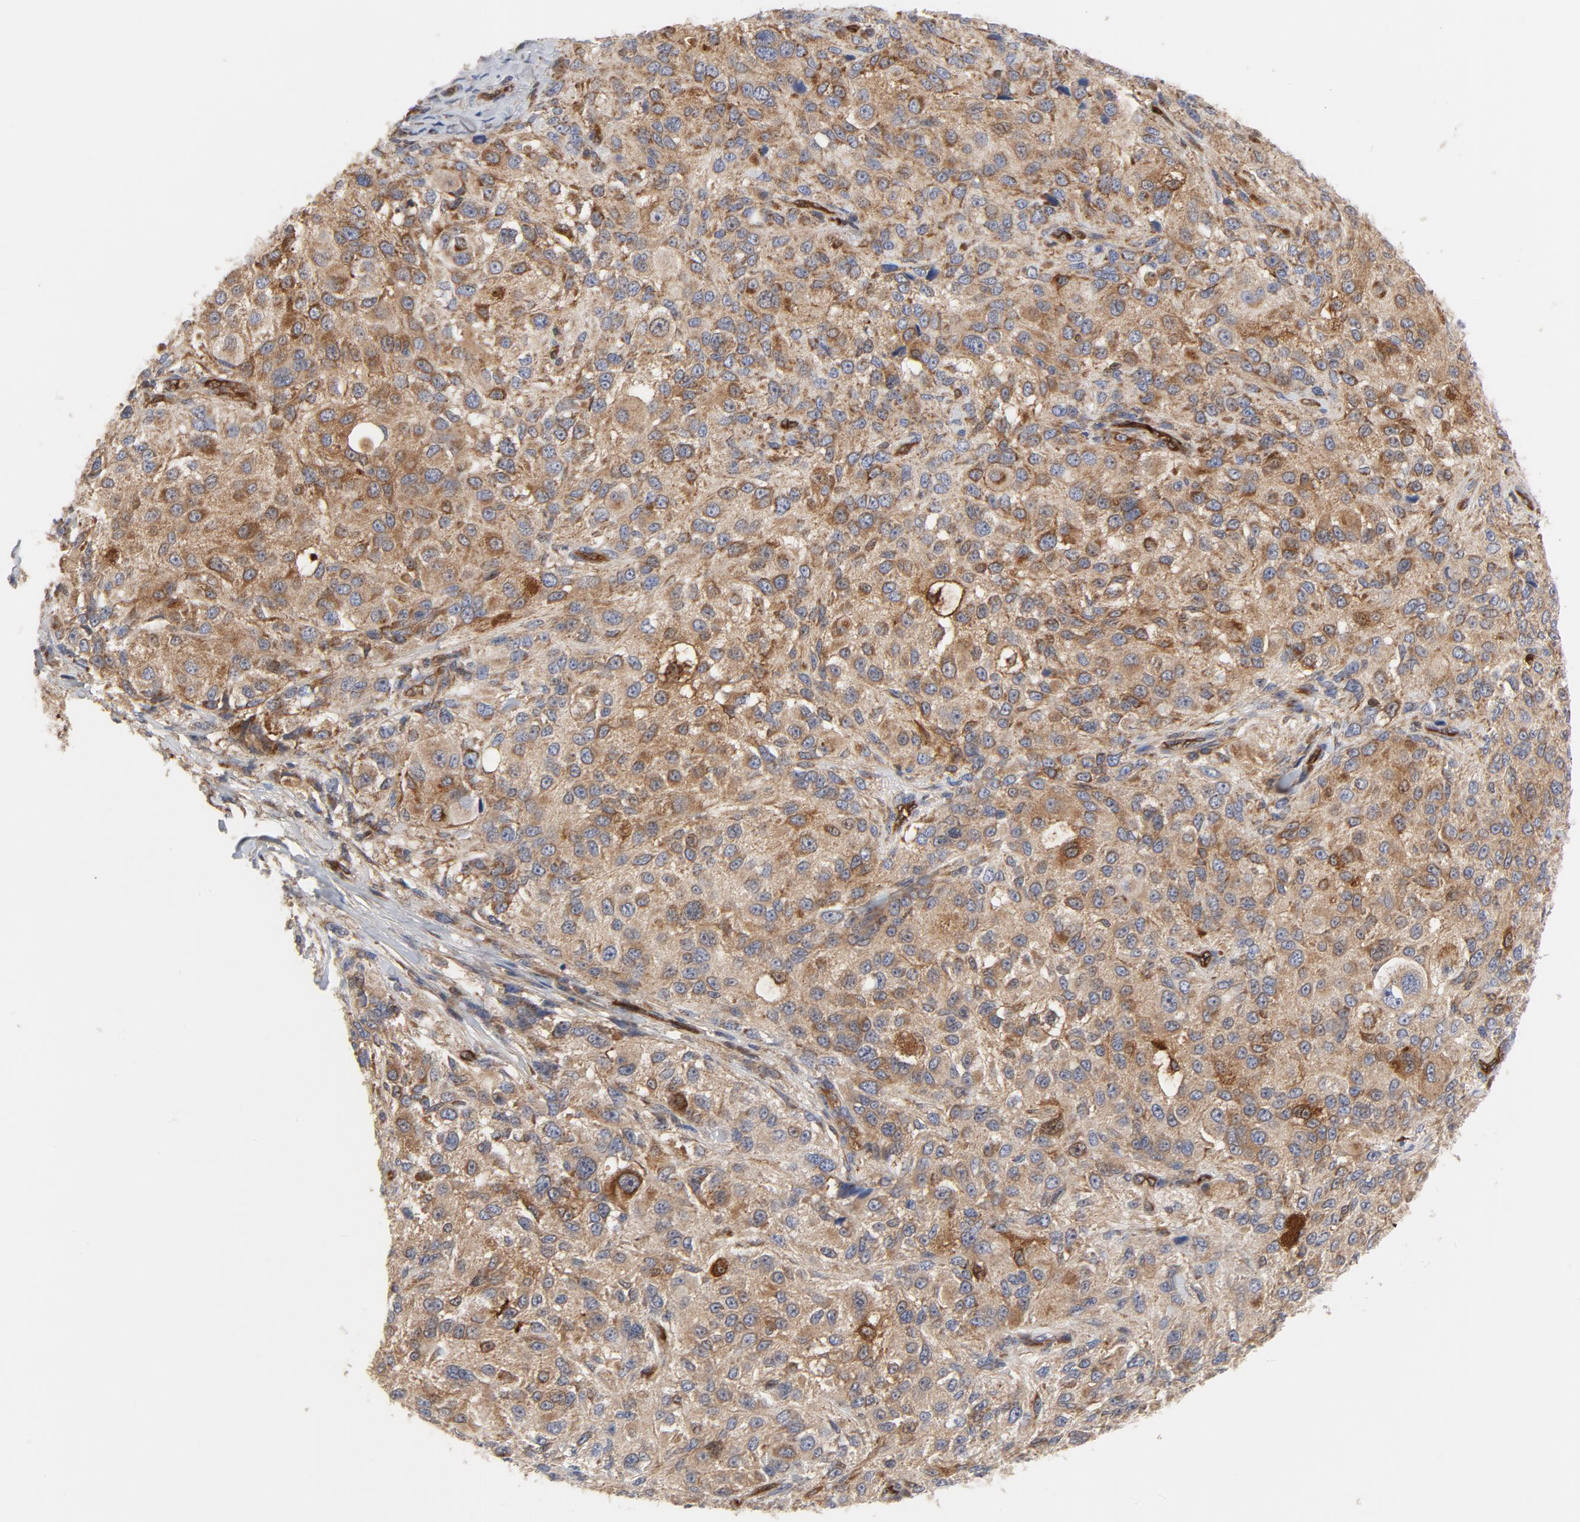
{"staining": {"intensity": "moderate", "quantity": ">75%", "location": "cytoplasmic/membranous"}, "tissue": "melanoma", "cell_type": "Tumor cells", "image_type": "cancer", "snomed": [{"axis": "morphology", "description": "Necrosis, NOS"}, {"axis": "morphology", "description": "Malignant melanoma, NOS"}, {"axis": "topography", "description": "Skin"}], "caption": "An IHC micrograph of neoplastic tissue is shown. Protein staining in brown shows moderate cytoplasmic/membranous positivity in malignant melanoma within tumor cells. Ihc stains the protein in brown and the nuclei are stained blue.", "gene": "RAPGEF4", "patient": {"sex": "female", "age": 87}}